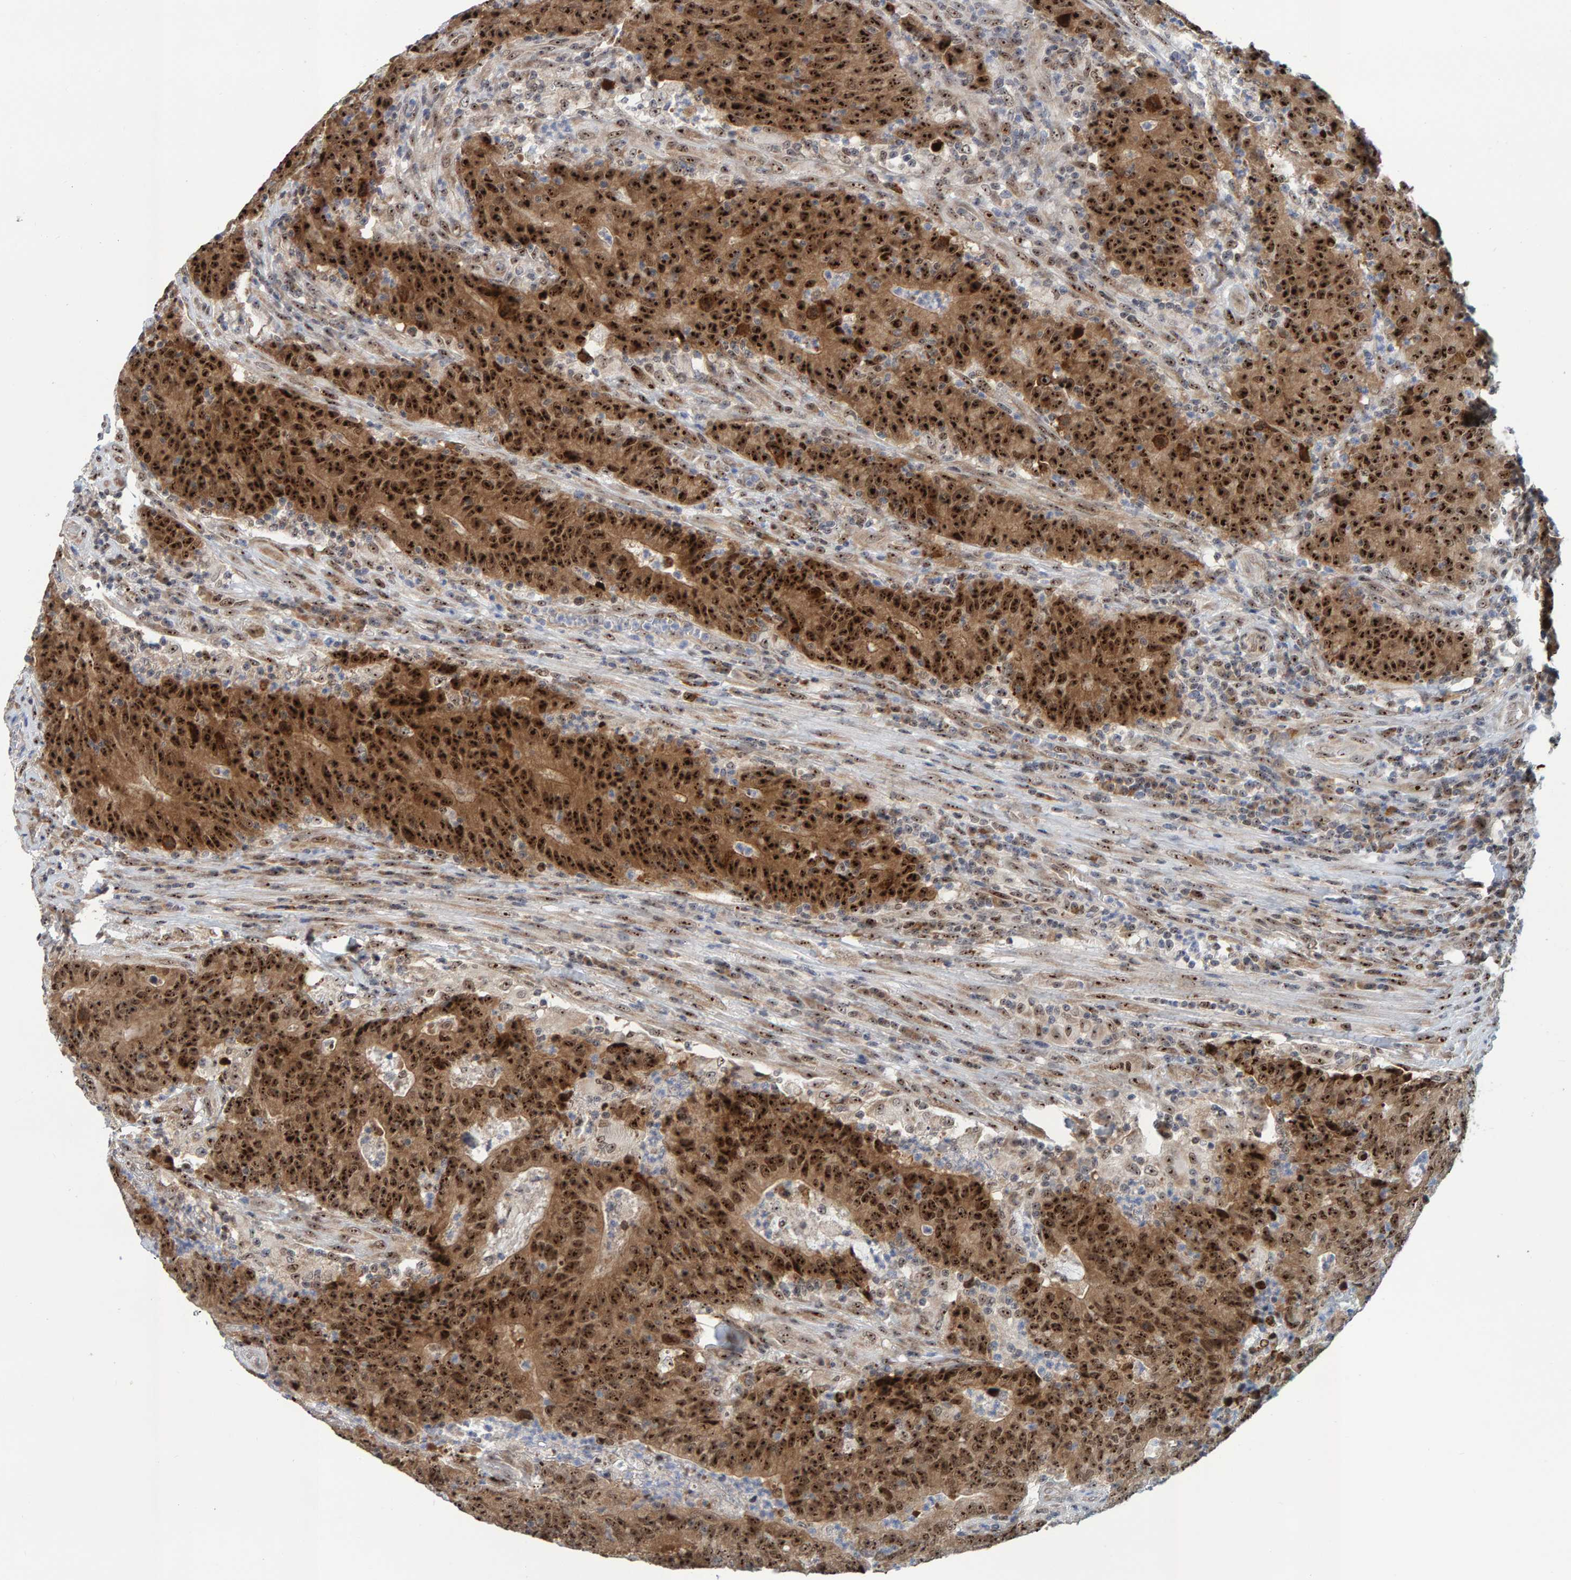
{"staining": {"intensity": "strong", "quantity": ">75%", "location": "cytoplasmic/membranous,nuclear"}, "tissue": "colorectal cancer", "cell_type": "Tumor cells", "image_type": "cancer", "snomed": [{"axis": "morphology", "description": "Normal tissue, NOS"}, {"axis": "morphology", "description": "Adenocarcinoma, NOS"}, {"axis": "topography", "description": "Colon"}], "caption": "A brown stain shows strong cytoplasmic/membranous and nuclear staining of a protein in human adenocarcinoma (colorectal) tumor cells. (Stains: DAB (3,3'-diaminobenzidine) in brown, nuclei in blue, Microscopy: brightfield microscopy at high magnification).", "gene": "POLR1E", "patient": {"sex": "female", "age": 75}}